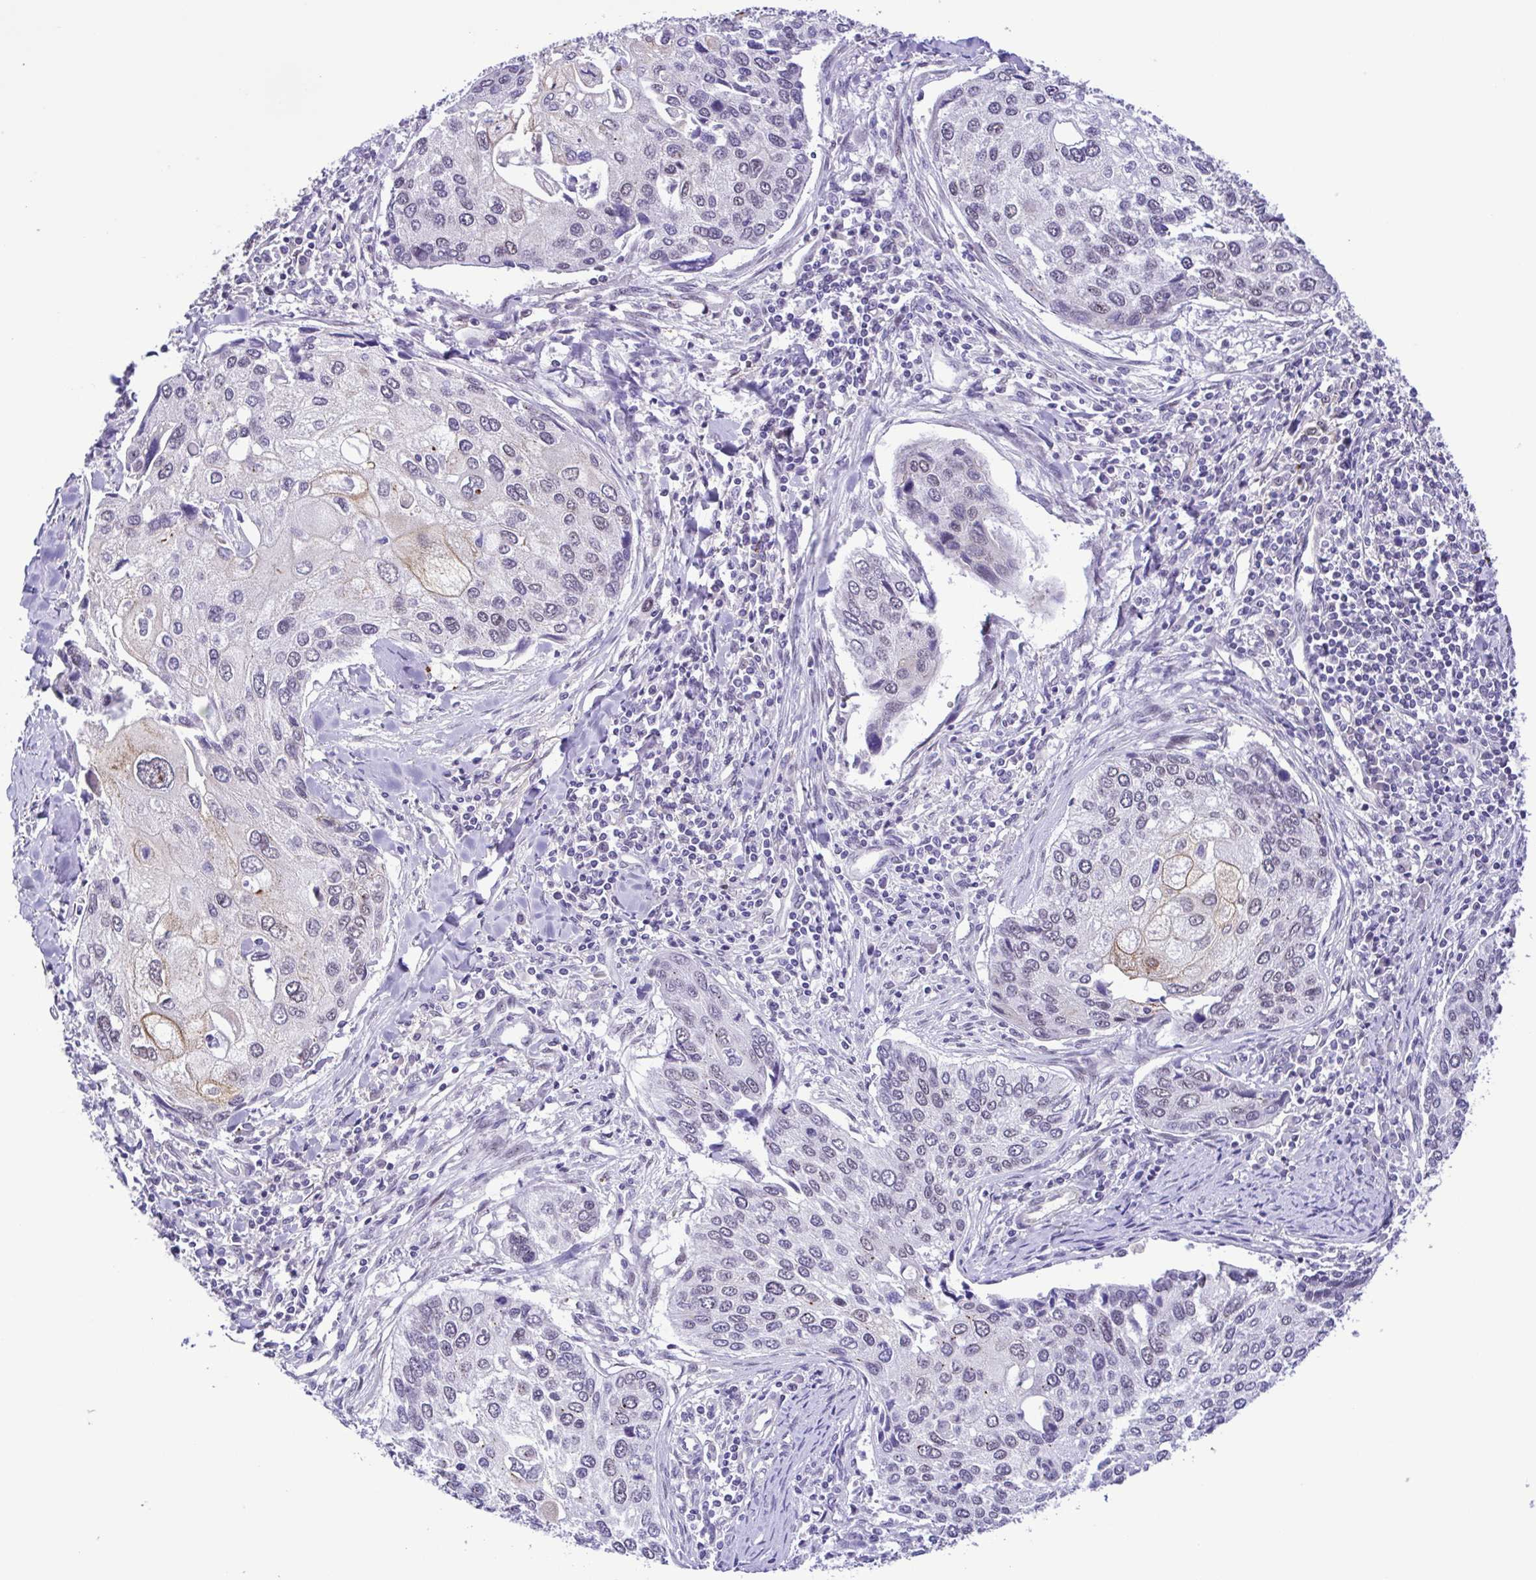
{"staining": {"intensity": "weak", "quantity": "<25%", "location": "cytoplasmic/membranous"}, "tissue": "lung cancer", "cell_type": "Tumor cells", "image_type": "cancer", "snomed": [{"axis": "morphology", "description": "Squamous cell carcinoma, NOS"}, {"axis": "morphology", "description": "Squamous cell carcinoma, metastatic, NOS"}, {"axis": "topography", "description": "Lung"}], "caption": "DAB immunohistochemical staining of lung cancer shows no significant staining in tumor cells.", "gene": "DCLK2", "patient": {"sex": "male", "age": 63}}